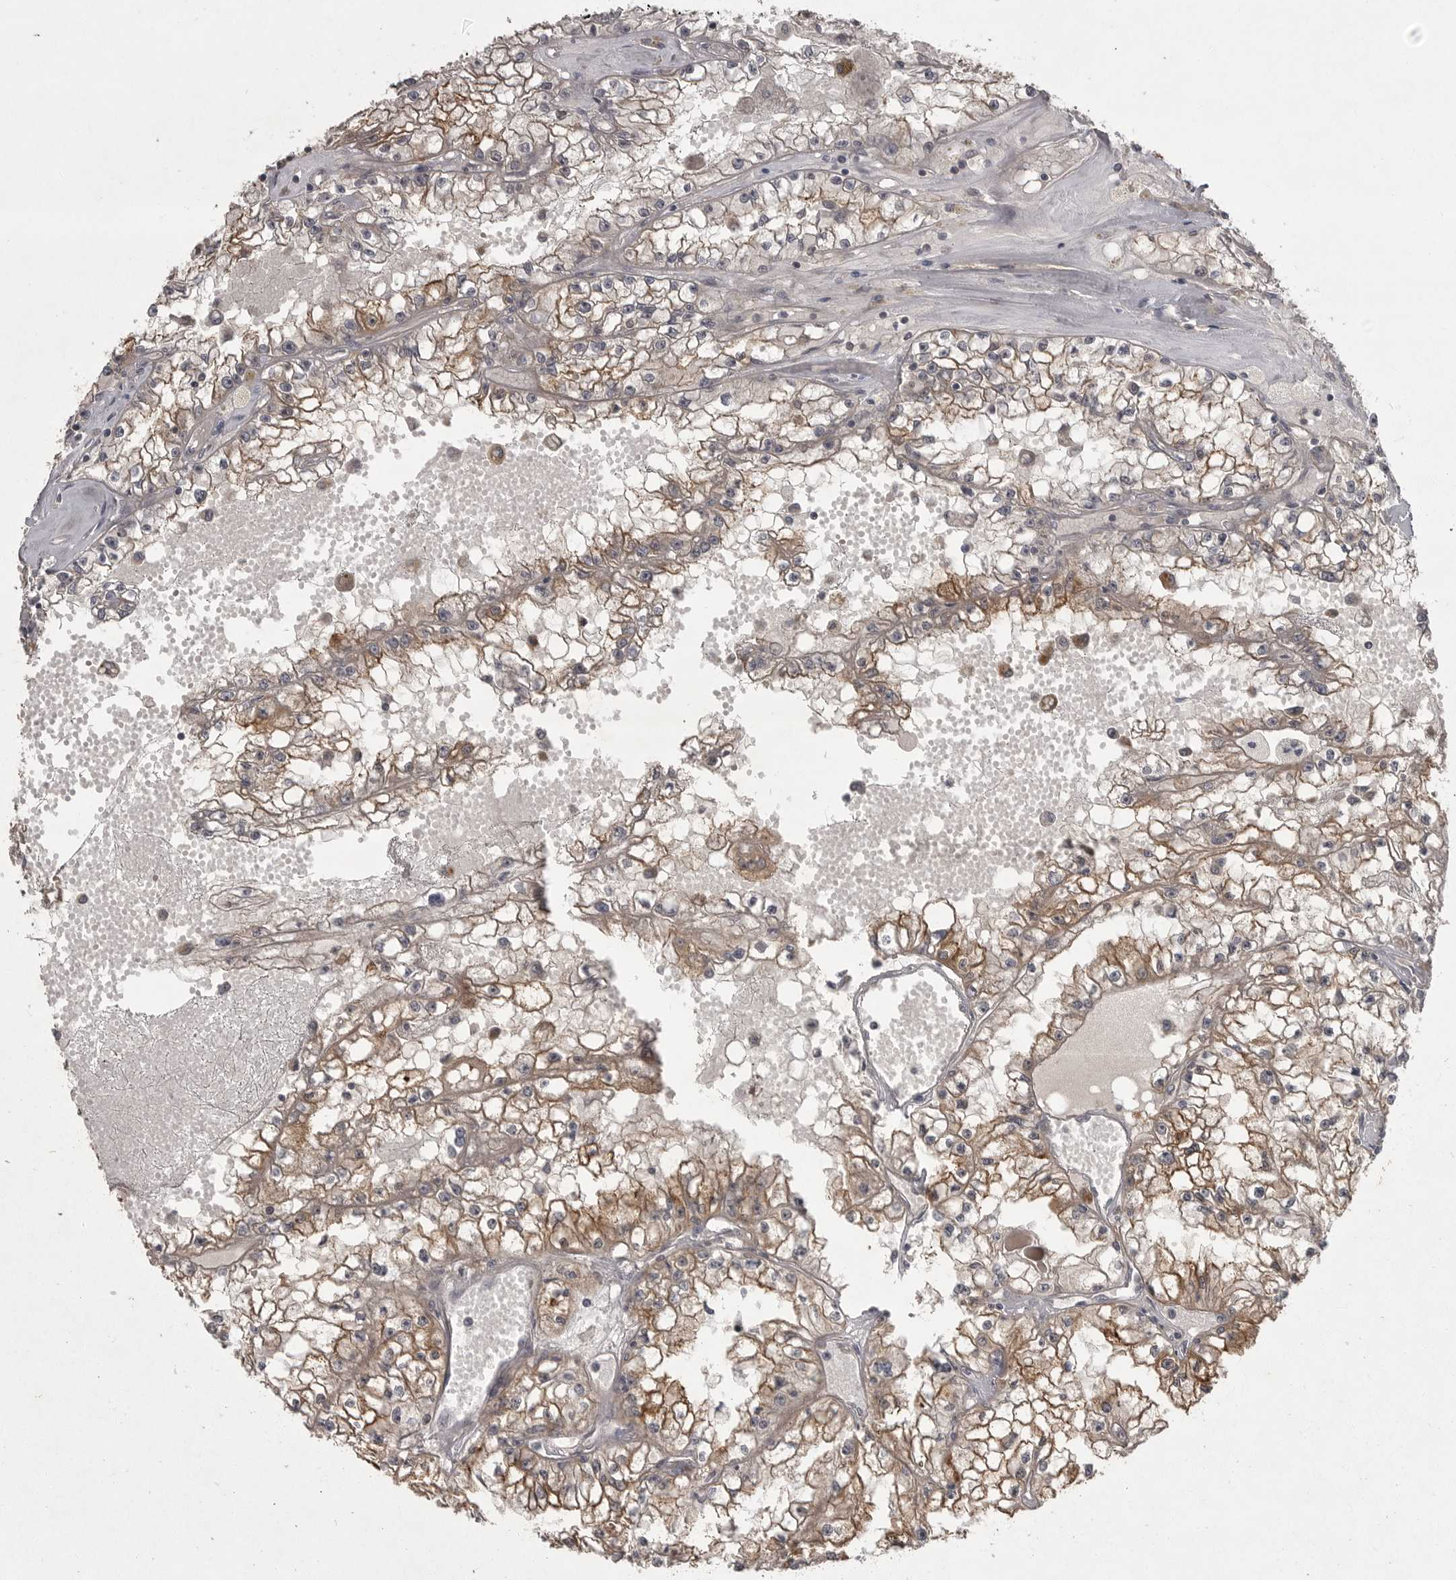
{"staining": {"intensity": "moderate", "quantity": ">75%", "location": "cytoplasmic/membranous"}, "tissue": "renal cancer", "cell_type": "Tumor cells", "image_type": "cancer", "snomed": [{"axis": "morphology", "description": "Adenocarcinoma, NOS"}, {"axis": "topography", "description": "Kidney"}], "caption": "Protein positivity by immunohistochemistry shows moderate cytoplasmic/membranous staining in approximately >75% of tumor cells in adenocarcinoma (renal).", "gene": "PHF13", "patient": {"sex": "male", "age": 56}}